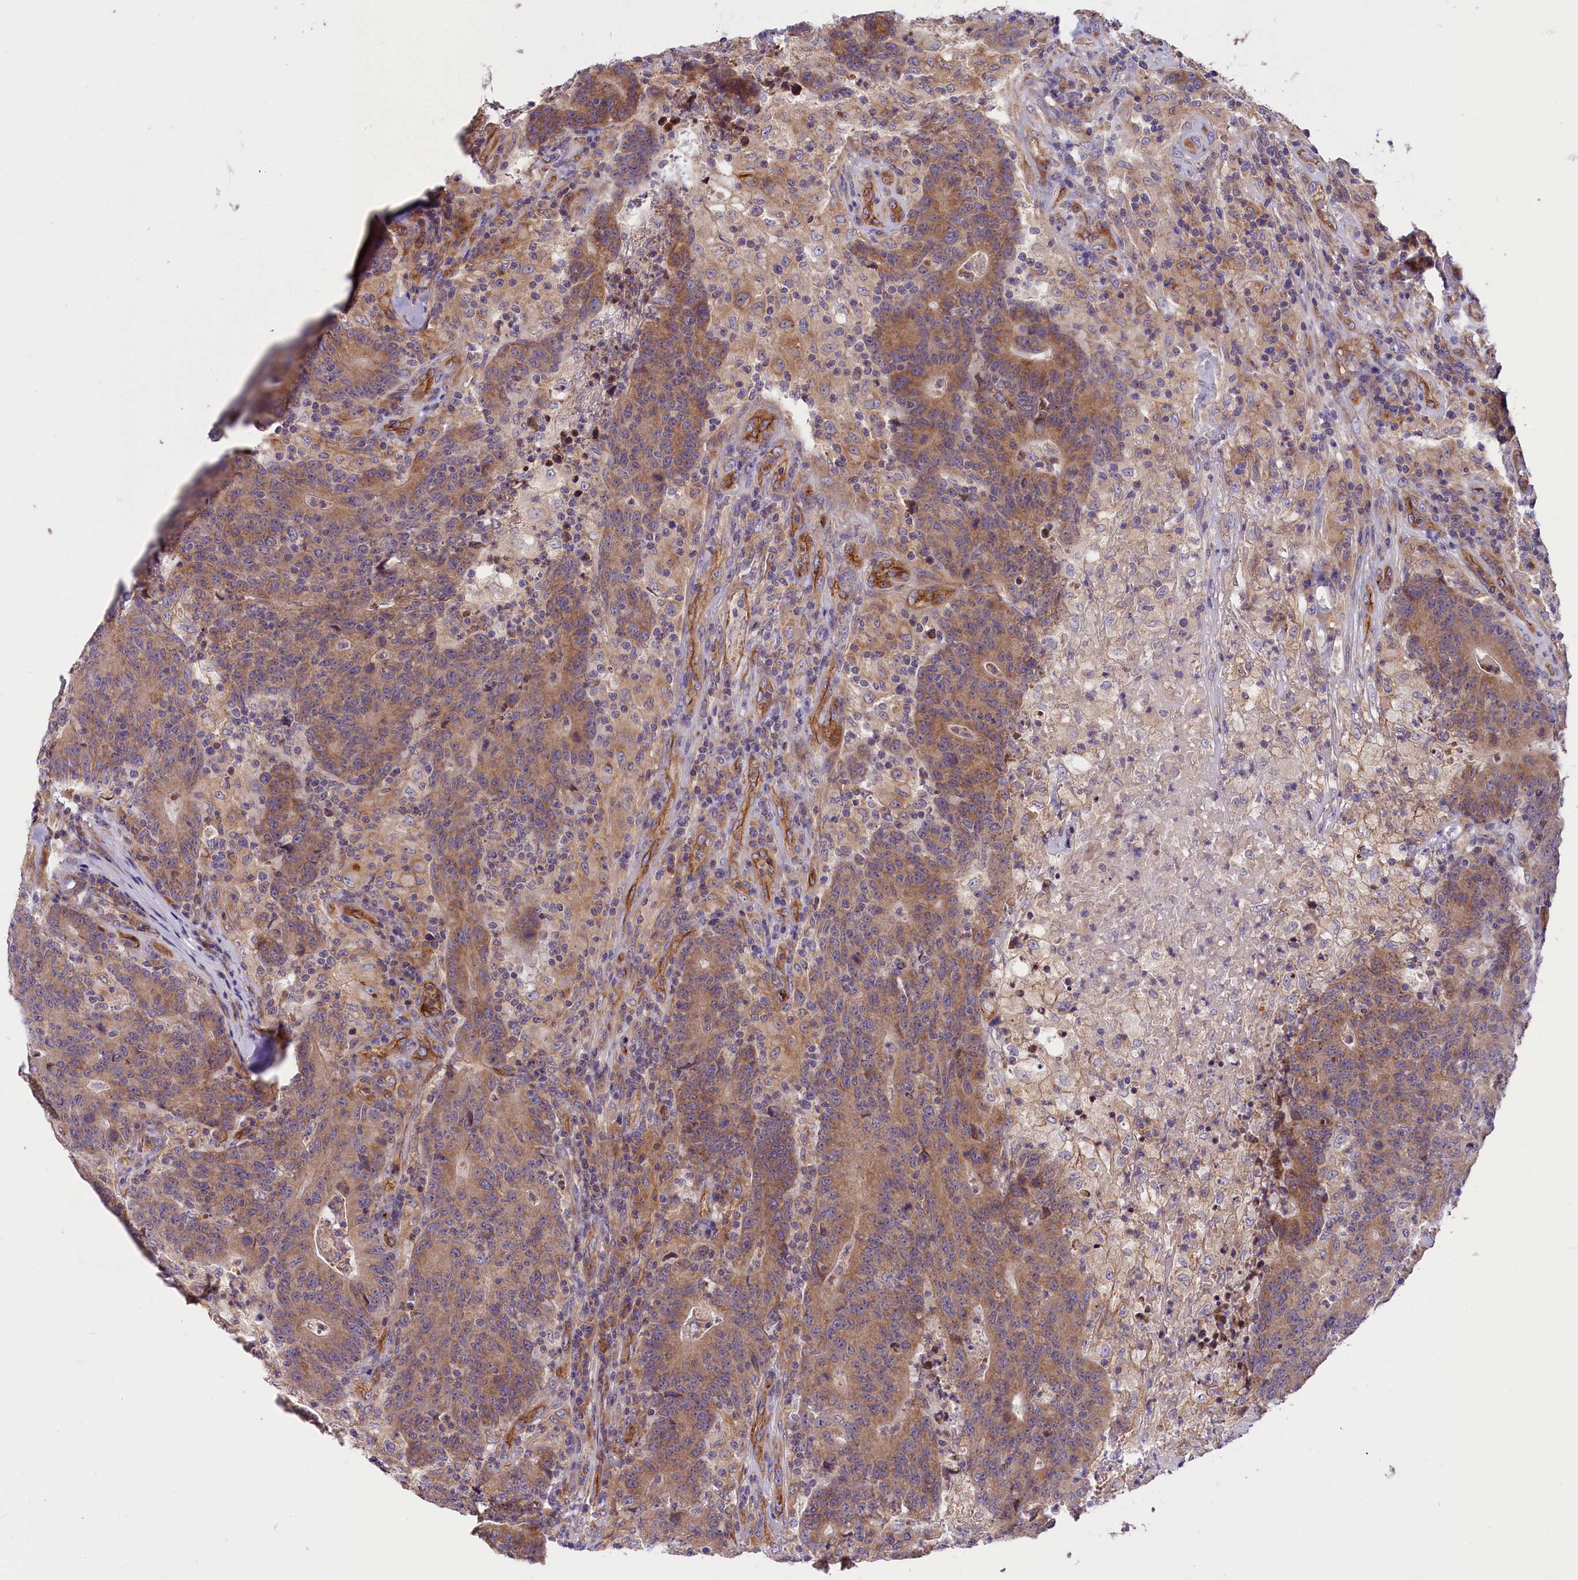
{"staining": {"intensity": "moderate", "quantity": ">75%", "location": "cytoplasmic/membranous"}, "tissue": "colorectal cancer", "cell_type": "Tumor cells", "image_type": "cancer", "snomed": [{"axis": "morphology", "description": "Adenocarcinoma, NOS"}, {"axis": "topography", "description": "Colon"}], "caption": "Adenocarcinoma (colorectal) stained with a brown dye demonstrates moderate cytoplasmic/membranous positive expression in about >75% of tumor cells.", "gene": "DNAJB9", "patient": {"sex": "female", "age": 75}}